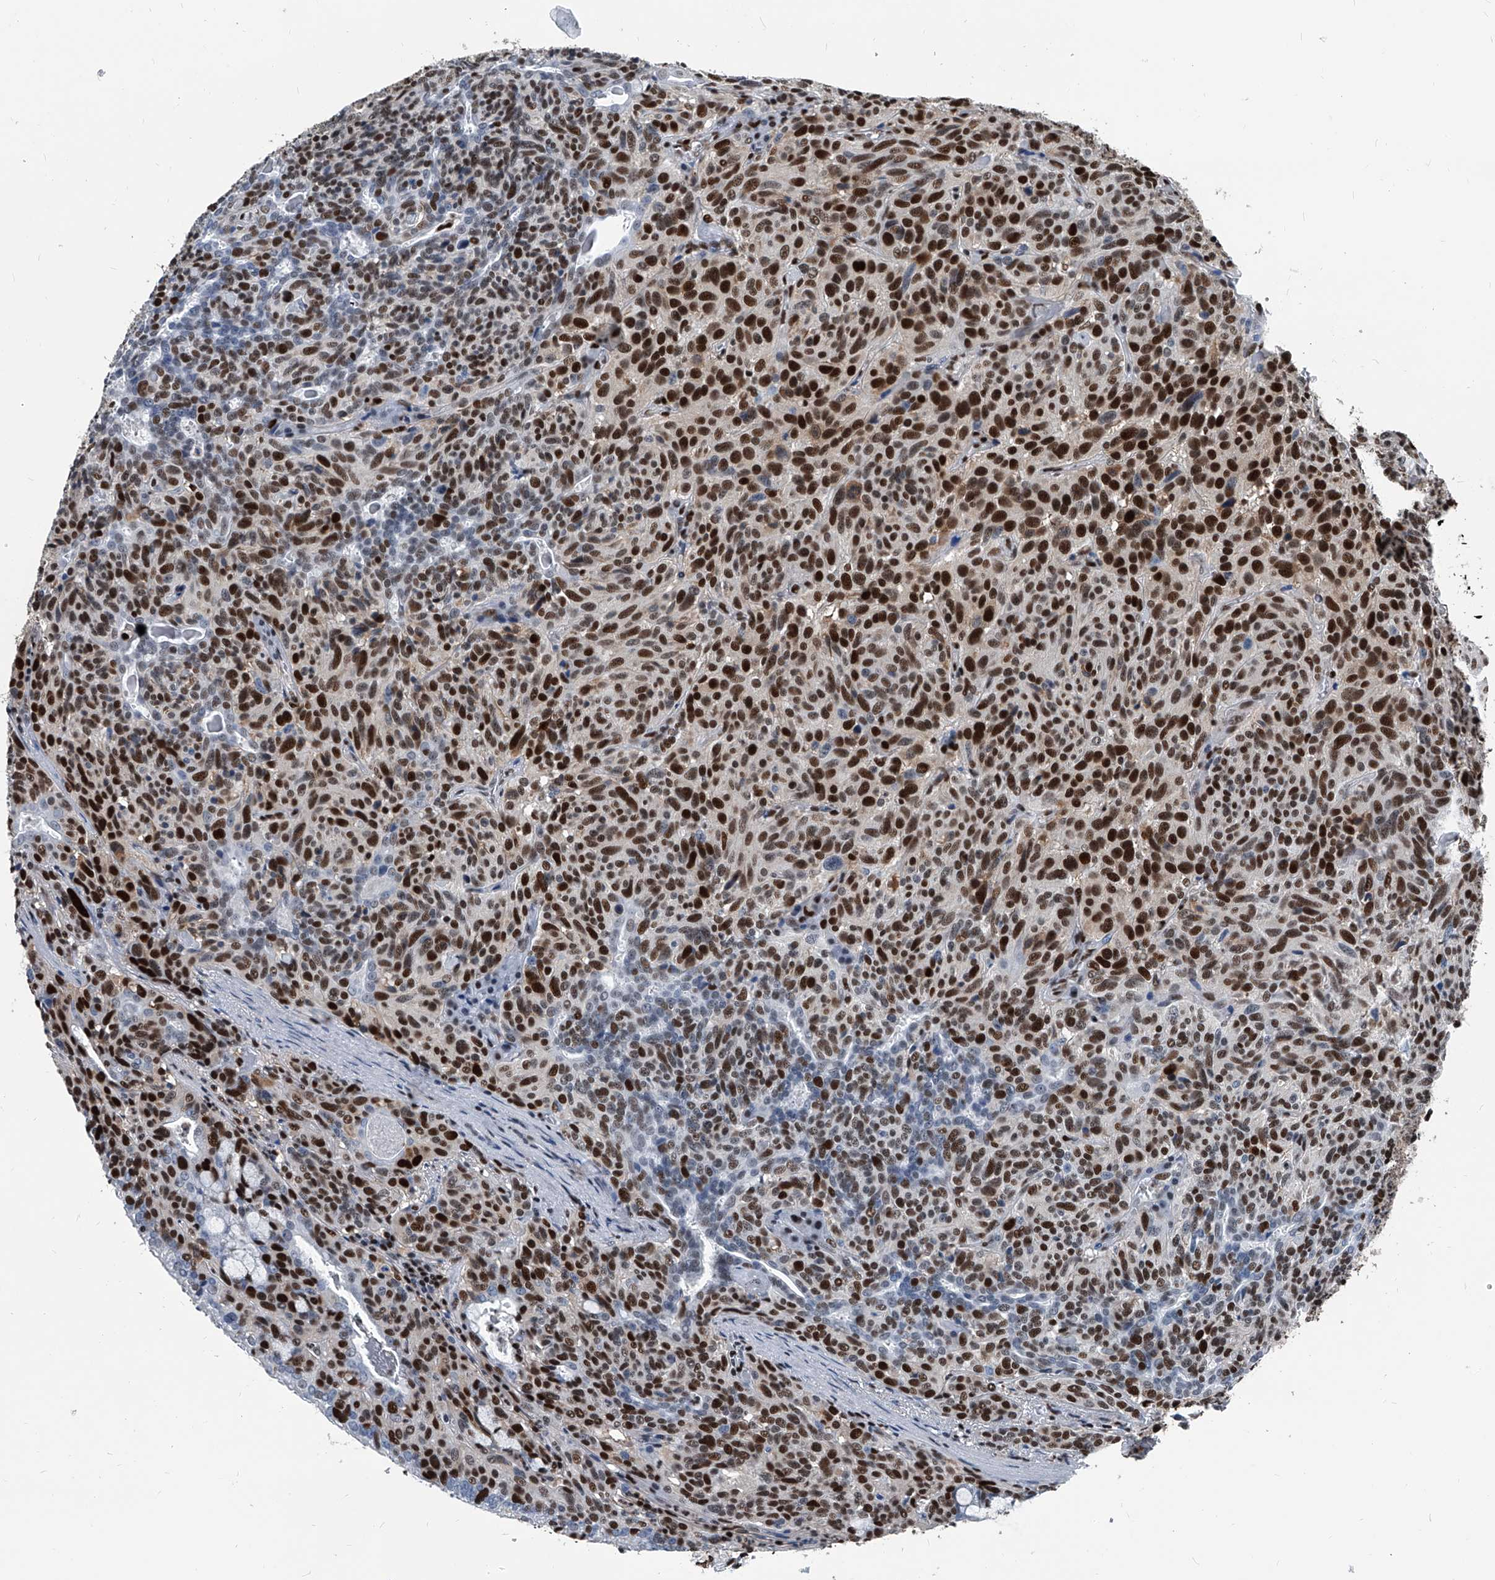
{"staining": {"intensity": "strong", "quantity": ">75%", "location": "nuclear"}, "tissue": "carcinoid", "cell_type": "Tumor cells", "image_type": "cancer", "snomed": [{"axis": "morphology", "description": "Carcinoid, malignant, NOS"}, {"axis": "topography", "description": "Lung"}], "caption": "Carcinoid stained with DAB (3,3'-diaminobenzidine) IHC shows high levels of strong nuclear positivity in approximately >75% of tumor cells.", "gene": "FKBP5", "patient": {"sex": "female", "age": 46}}